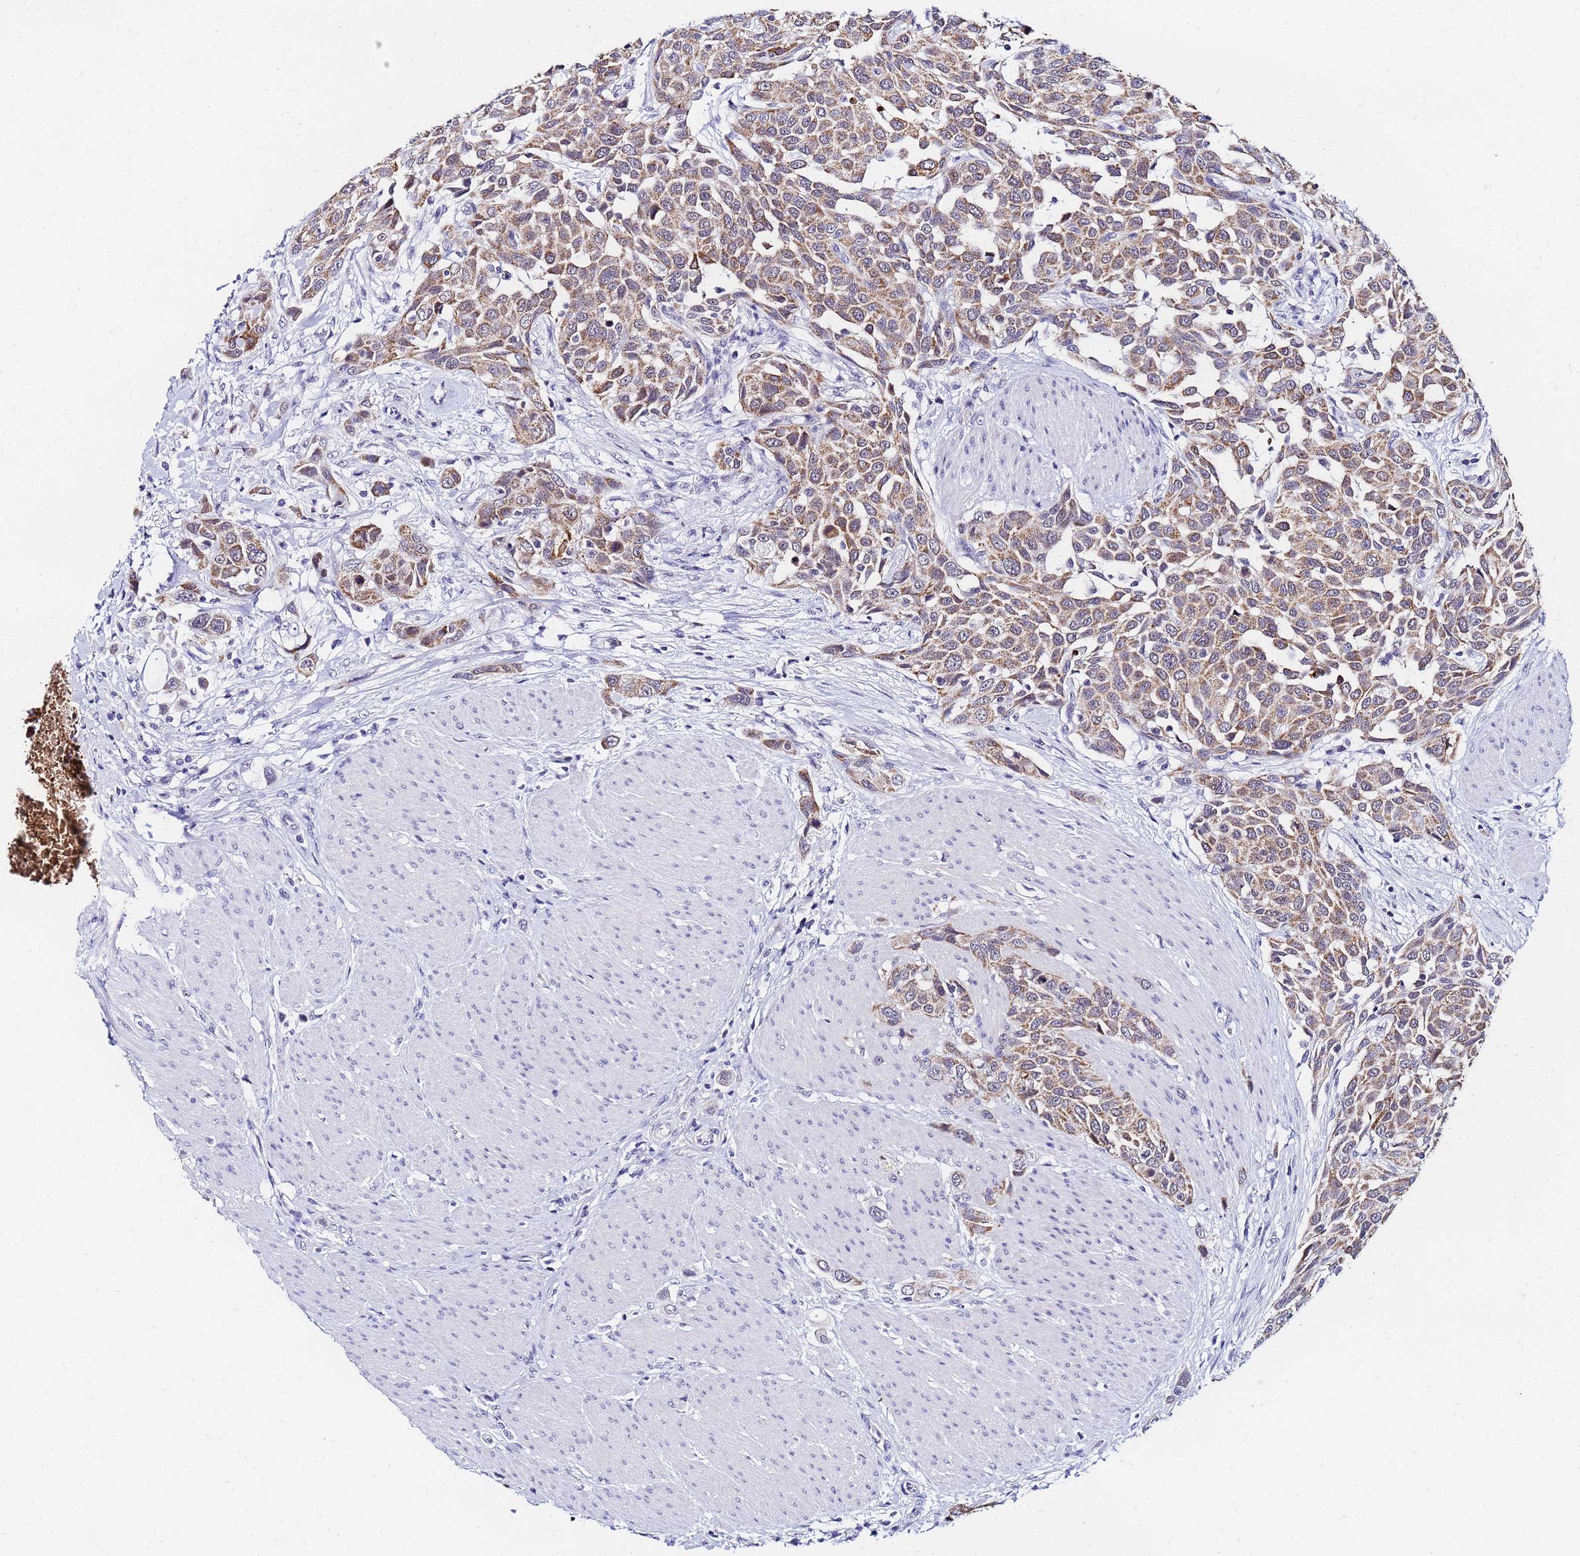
{"staining": {"intensity": "moderate", "quantity": ">75%", "location": "cytoplasmic/membranous"}, "tissue": "urothelial cancer", "cell_type": "Tumor cells", "image_type": "cancer", "snomed": [{"axis": "morphology", "description": "Urothelial carcinoma, High grade"}, {"axis": "topography", "description": "Urinary bladder"}], "caption": "Immunohistochemical staining of human urothelial carcinoma (high-grade) shows medium levels of moderate cytoplasmic/membranous protein staining in approximately >75% of tumor cells. (DAB (3,3'-diaminobenzidine) IHC, brown staining for protein, blue staining for nuclei).", "gene": "CKMT1A", "patient": {"sex": "male", "age": 50}}